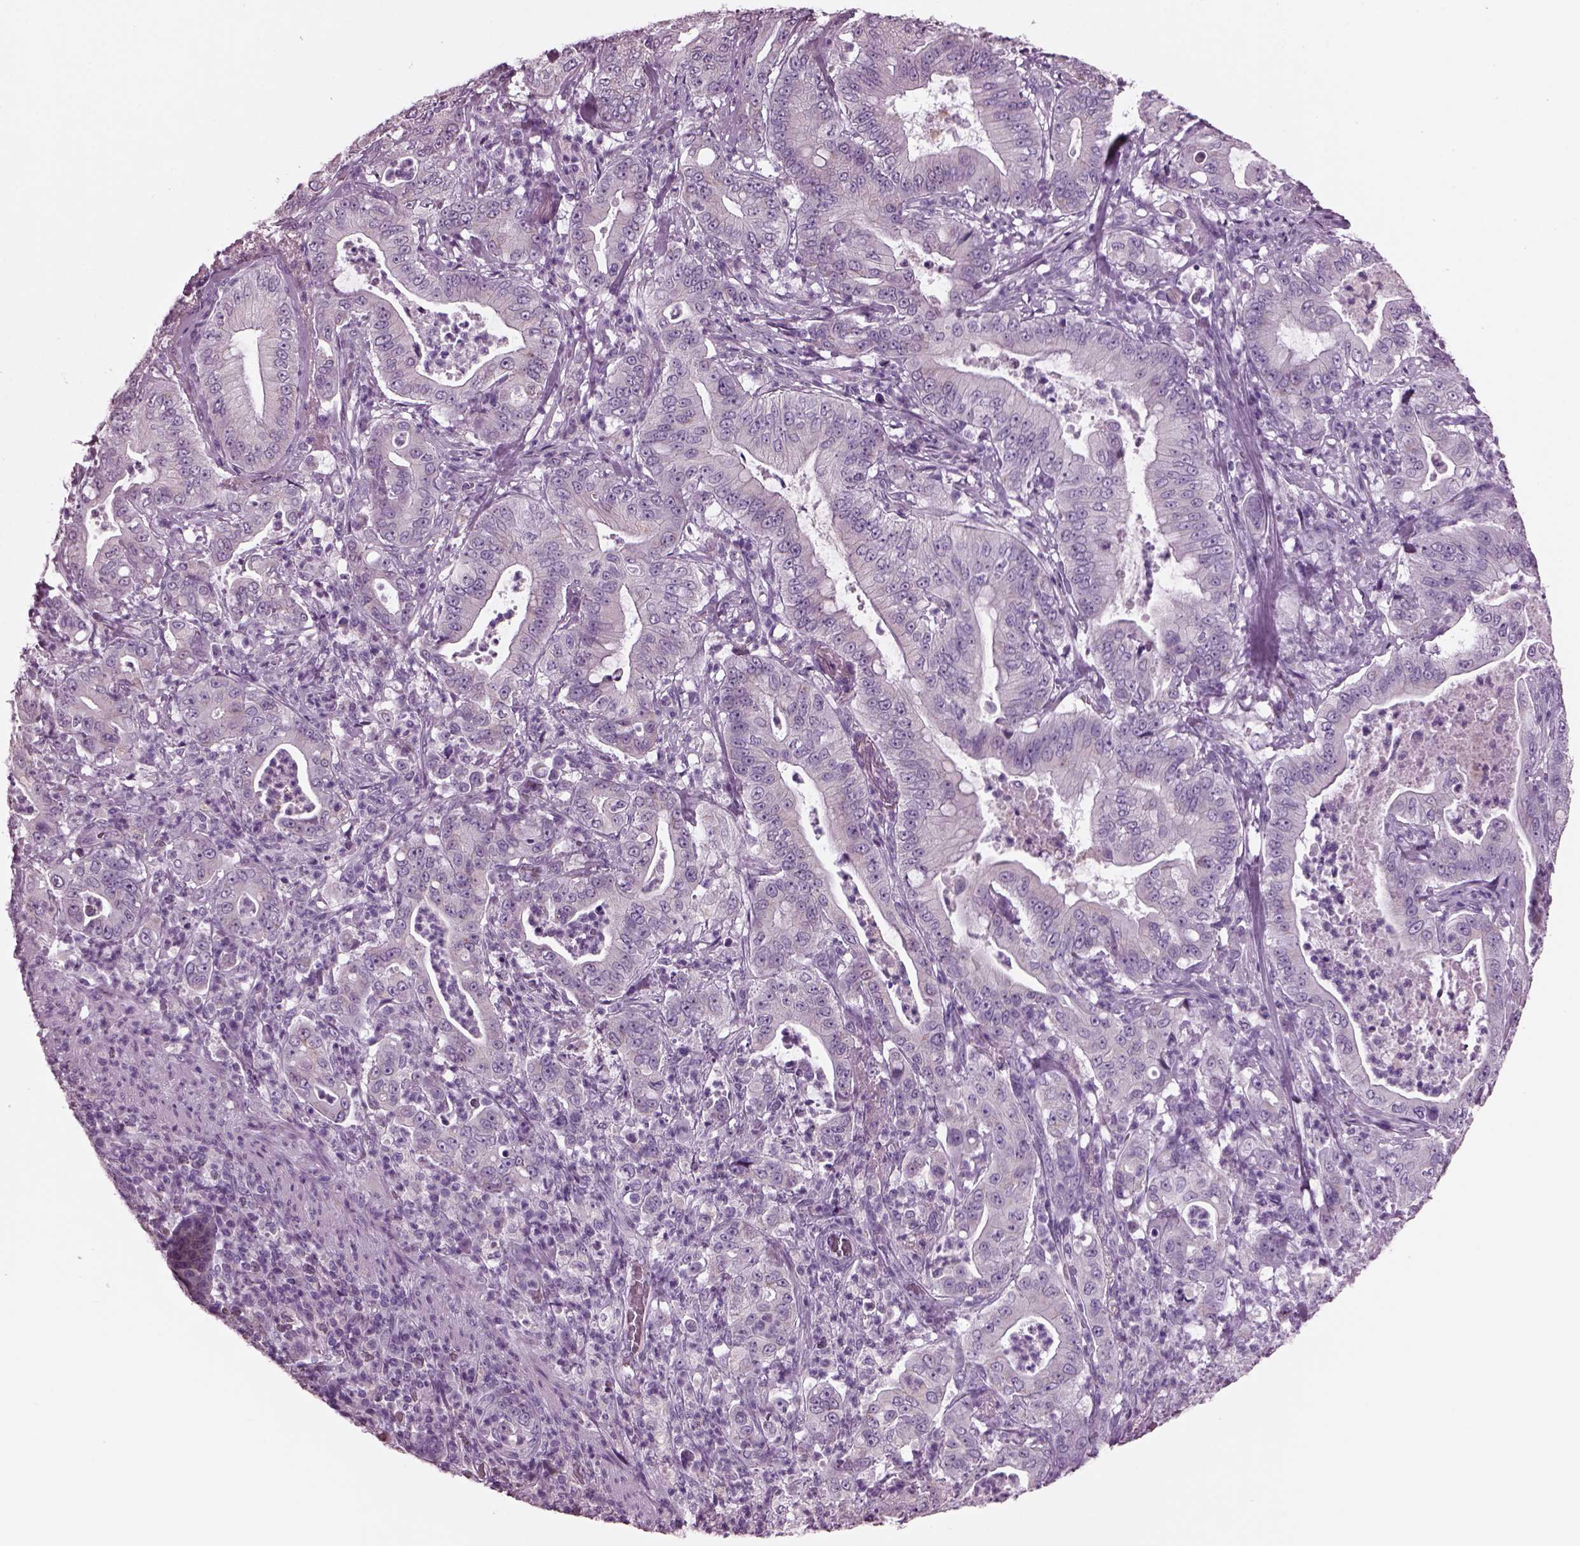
{"staining": {"intensity": "negative", "quantity": "none", "location": "none"}, "tissue": "pancreatic cancer", "cell_type": "Tumor cells", "image_type": "cancer", "snomed": [{"axis": "morphology", "description": "Adenocarcinoma, NOS"}, {"axis": "topography", "description": "Pancreas"}], "caption": "Immunohistochemical staining of human pancreatic cancer (adenocarcinoma) demonstrates no significant positivity in tumor cells. The staining was performed using DAB (3,3'-diaminobenzidine) to visualize the protein expression in brown, while the nuclei were stained in blue with hematoxylin (Magnification: 20x).", "gene": "PRR9", "patient": {"sex": "male", "age": 71}}